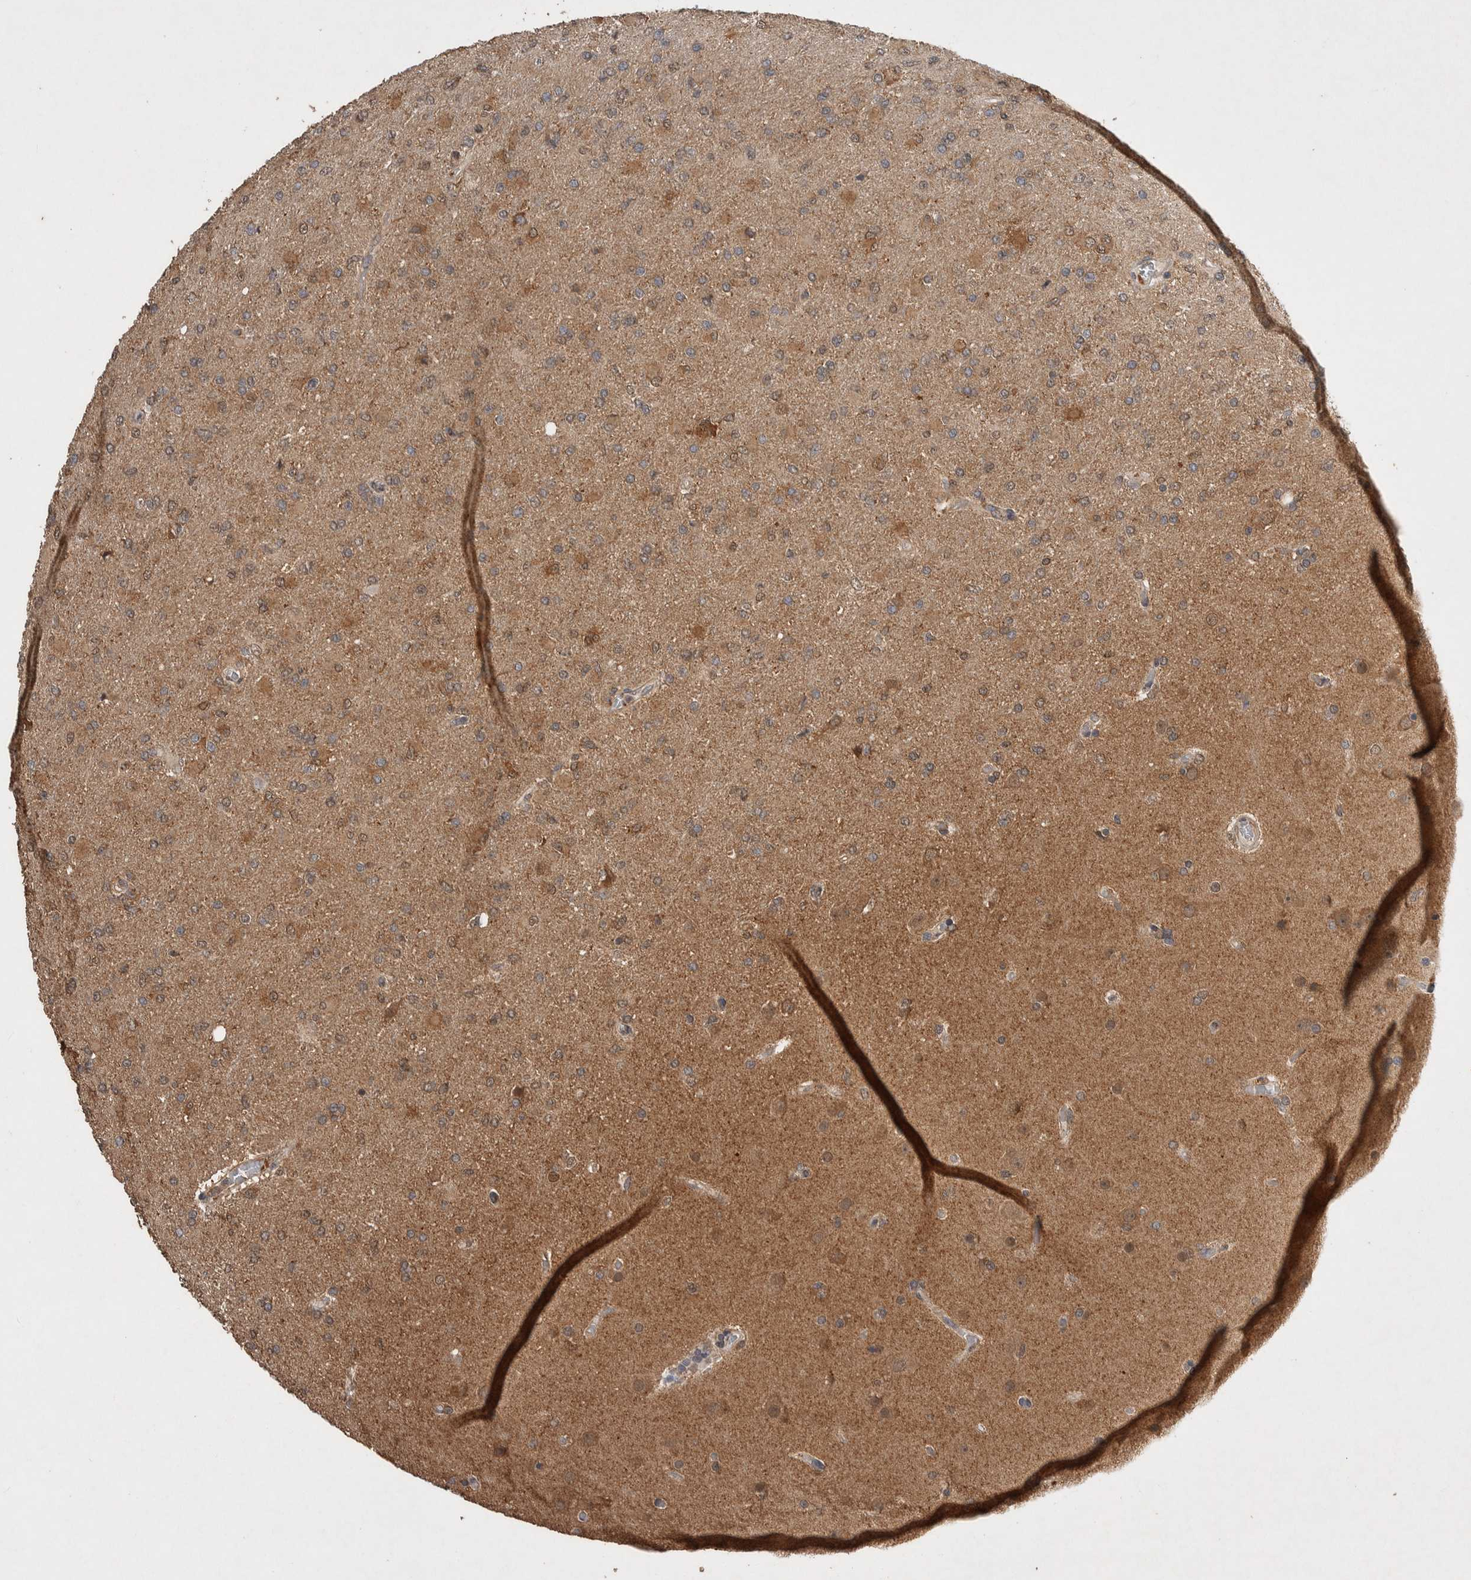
{"staining": {"intensity": "moderate", "quantity": ">75%", "location": "cytoplasmic/membranous,nuclear"}, "tissue": "glioma", "cell_type": "Tumor cells", "image_type": "cancer", "snomed": [{"axis": "morphology", "description": "Glioma, malignant, High grade"}, {"axis": "topography", "description": "Cerebral cortex"}], "caption": "This is a histology image of immunohistochemistry (IHC) staining of glioma, which shows moderate positivity in the cytoplasmic/membranous and nuclear of tumor cells.", "gene": "DVL2", "patient": {"sex": "female", "age": 36}}